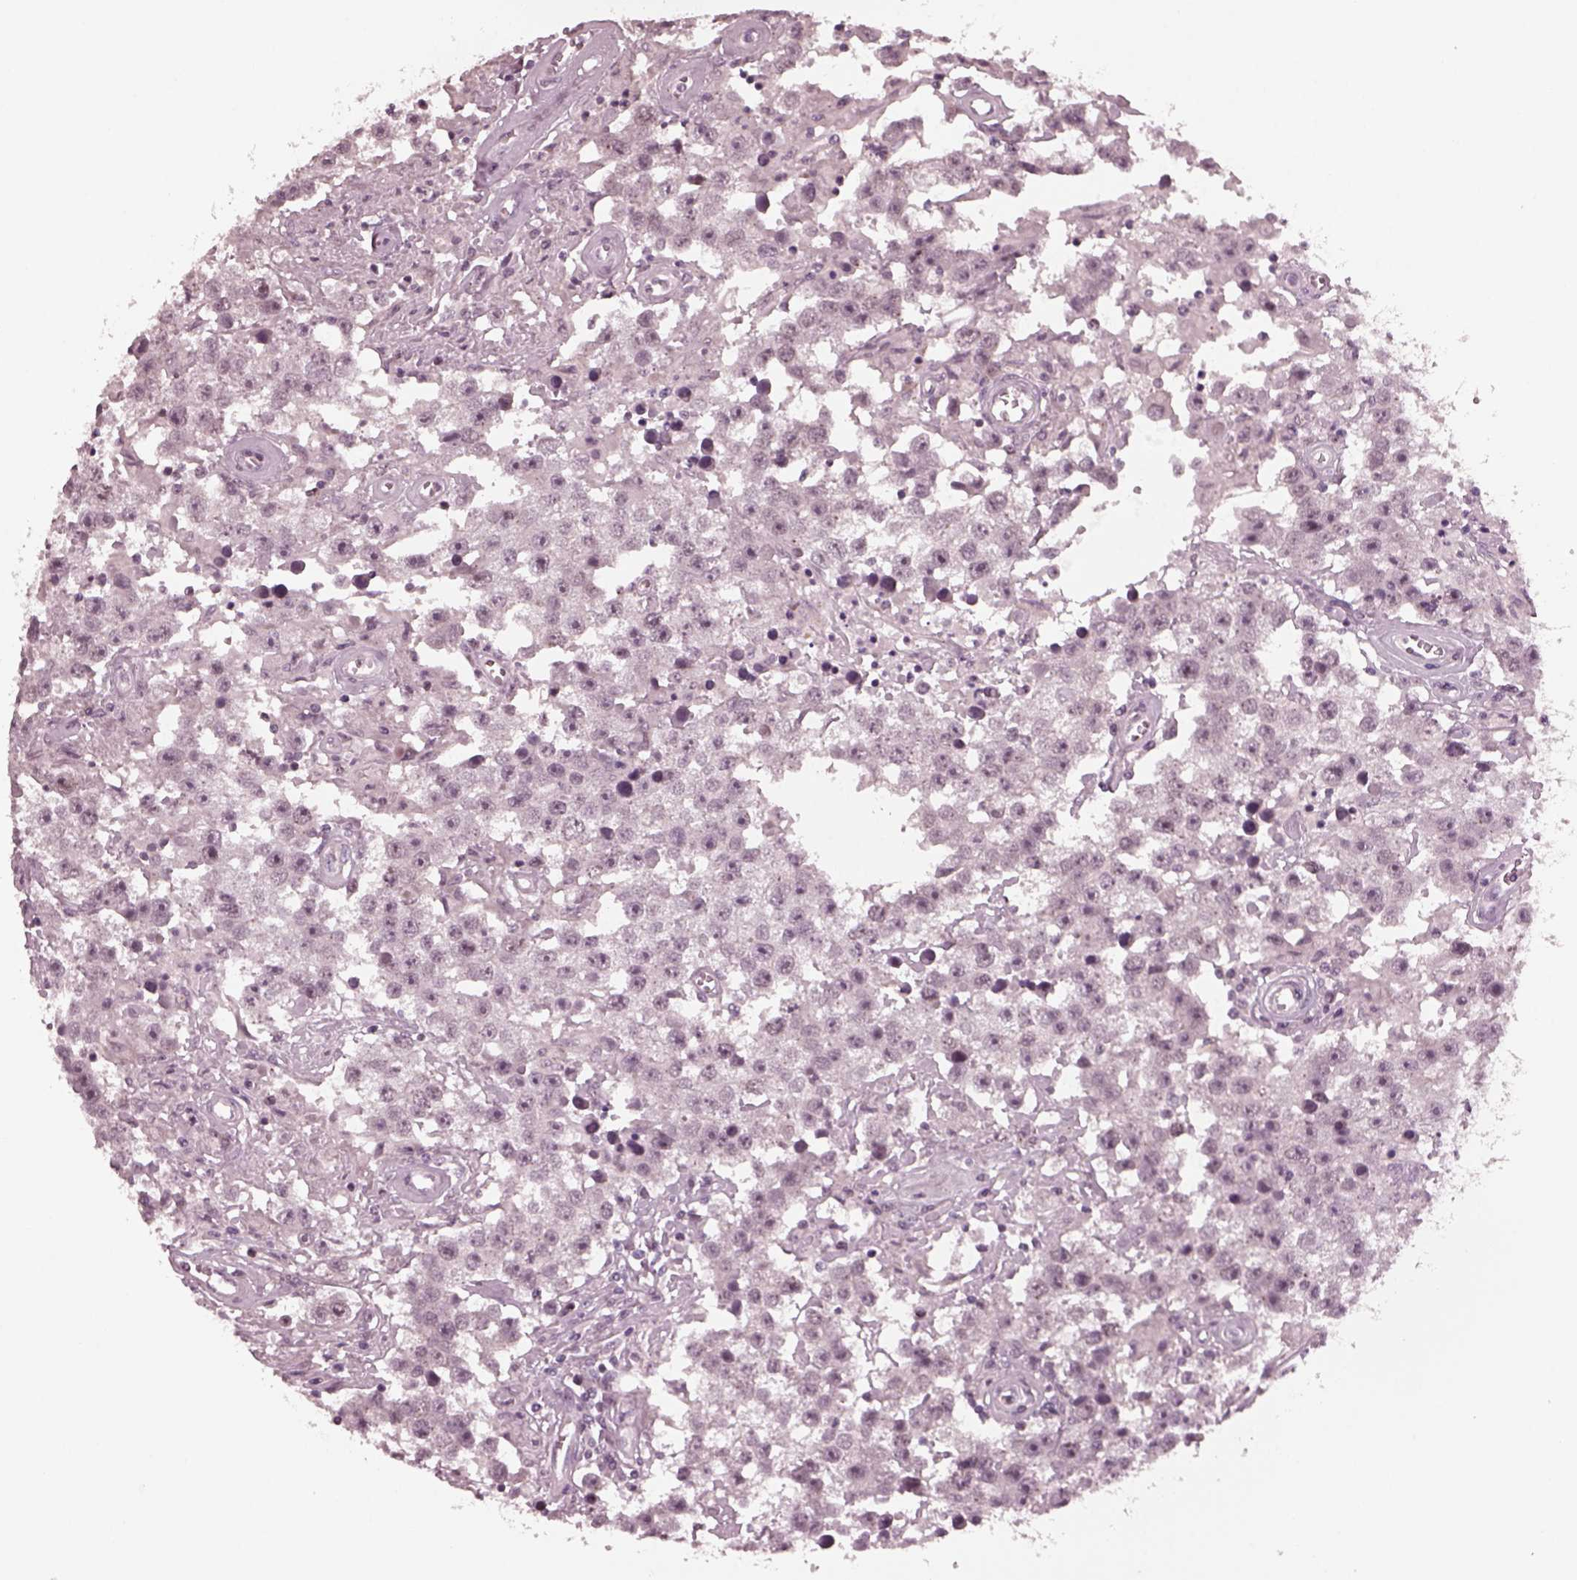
{"staining": {"intensity": "negative", "quantity": "none", "location": "none"}, "tissue": "testis cancer", "cell_type": "Tumor cells", "image_type": "cancer", "snomed": [{"axis": "morphology", "description": "Seminoma, NOS"}, {"axis": "topography", "description": "Testis"}], "caption": "Testis cancer stained for a protein using IHC demonstrates no staining tumor cells.", "gene": "SAXO1", "patient": {"sex": "male", "age": 43}}